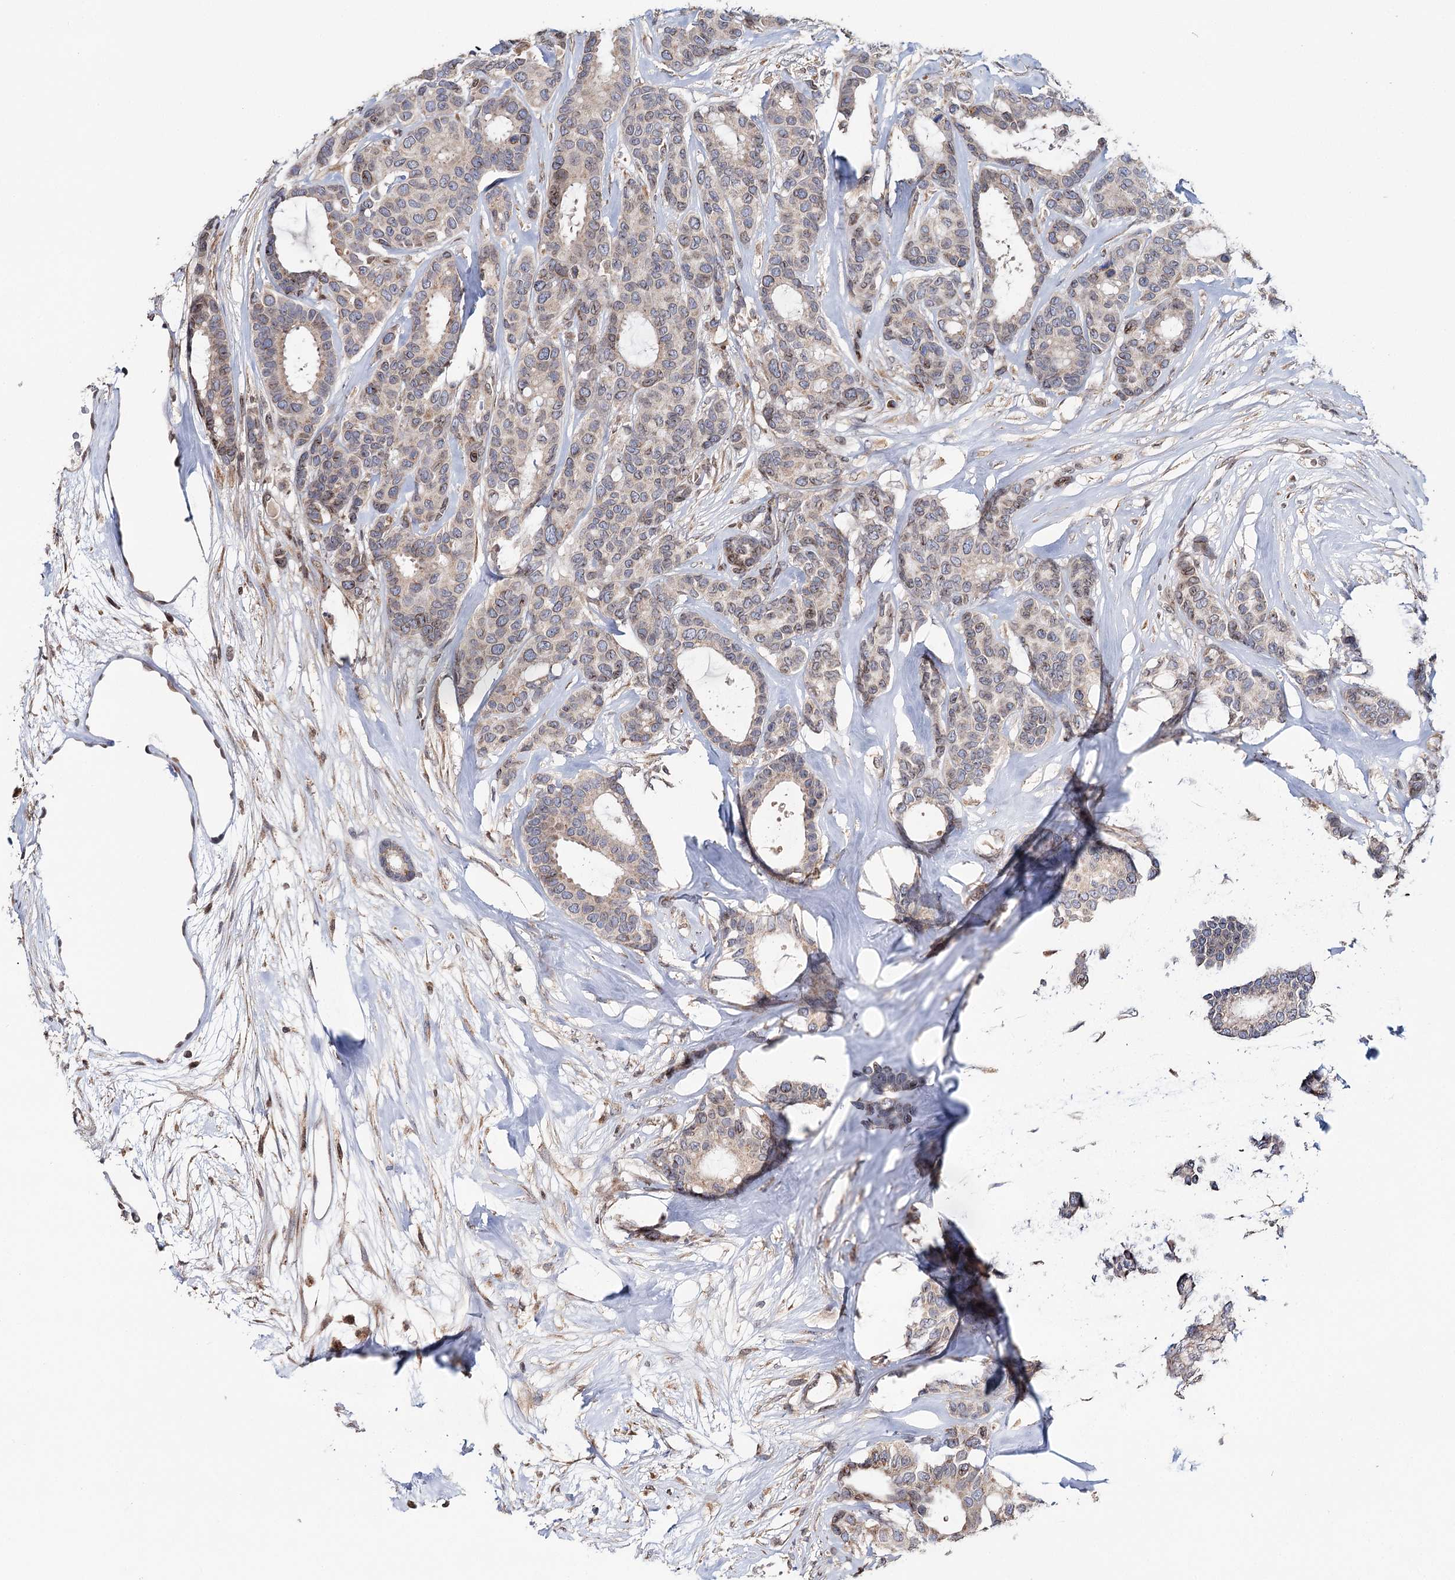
{"staining": {"intensity": "weak", "quantity": "25%-75%", "location": "cytoplasmic/membranous"}, "tissue": "breast cancer", "cell_type": "Tumor cells", "image_type": "cancer", "snomed": [{"axis": "morphology", "description": "Duct carcinoma"}, {"axis": "topography", "description": "Breast"}], "caption": "Brown immunohistochemical staining in breast cancer demonstrates weak cytoplasmic/membranous positivity in approximately 25%-75% of tumor cells.", "gene": "CFAP46", "patient": {"sex": "female", "age": 87}}